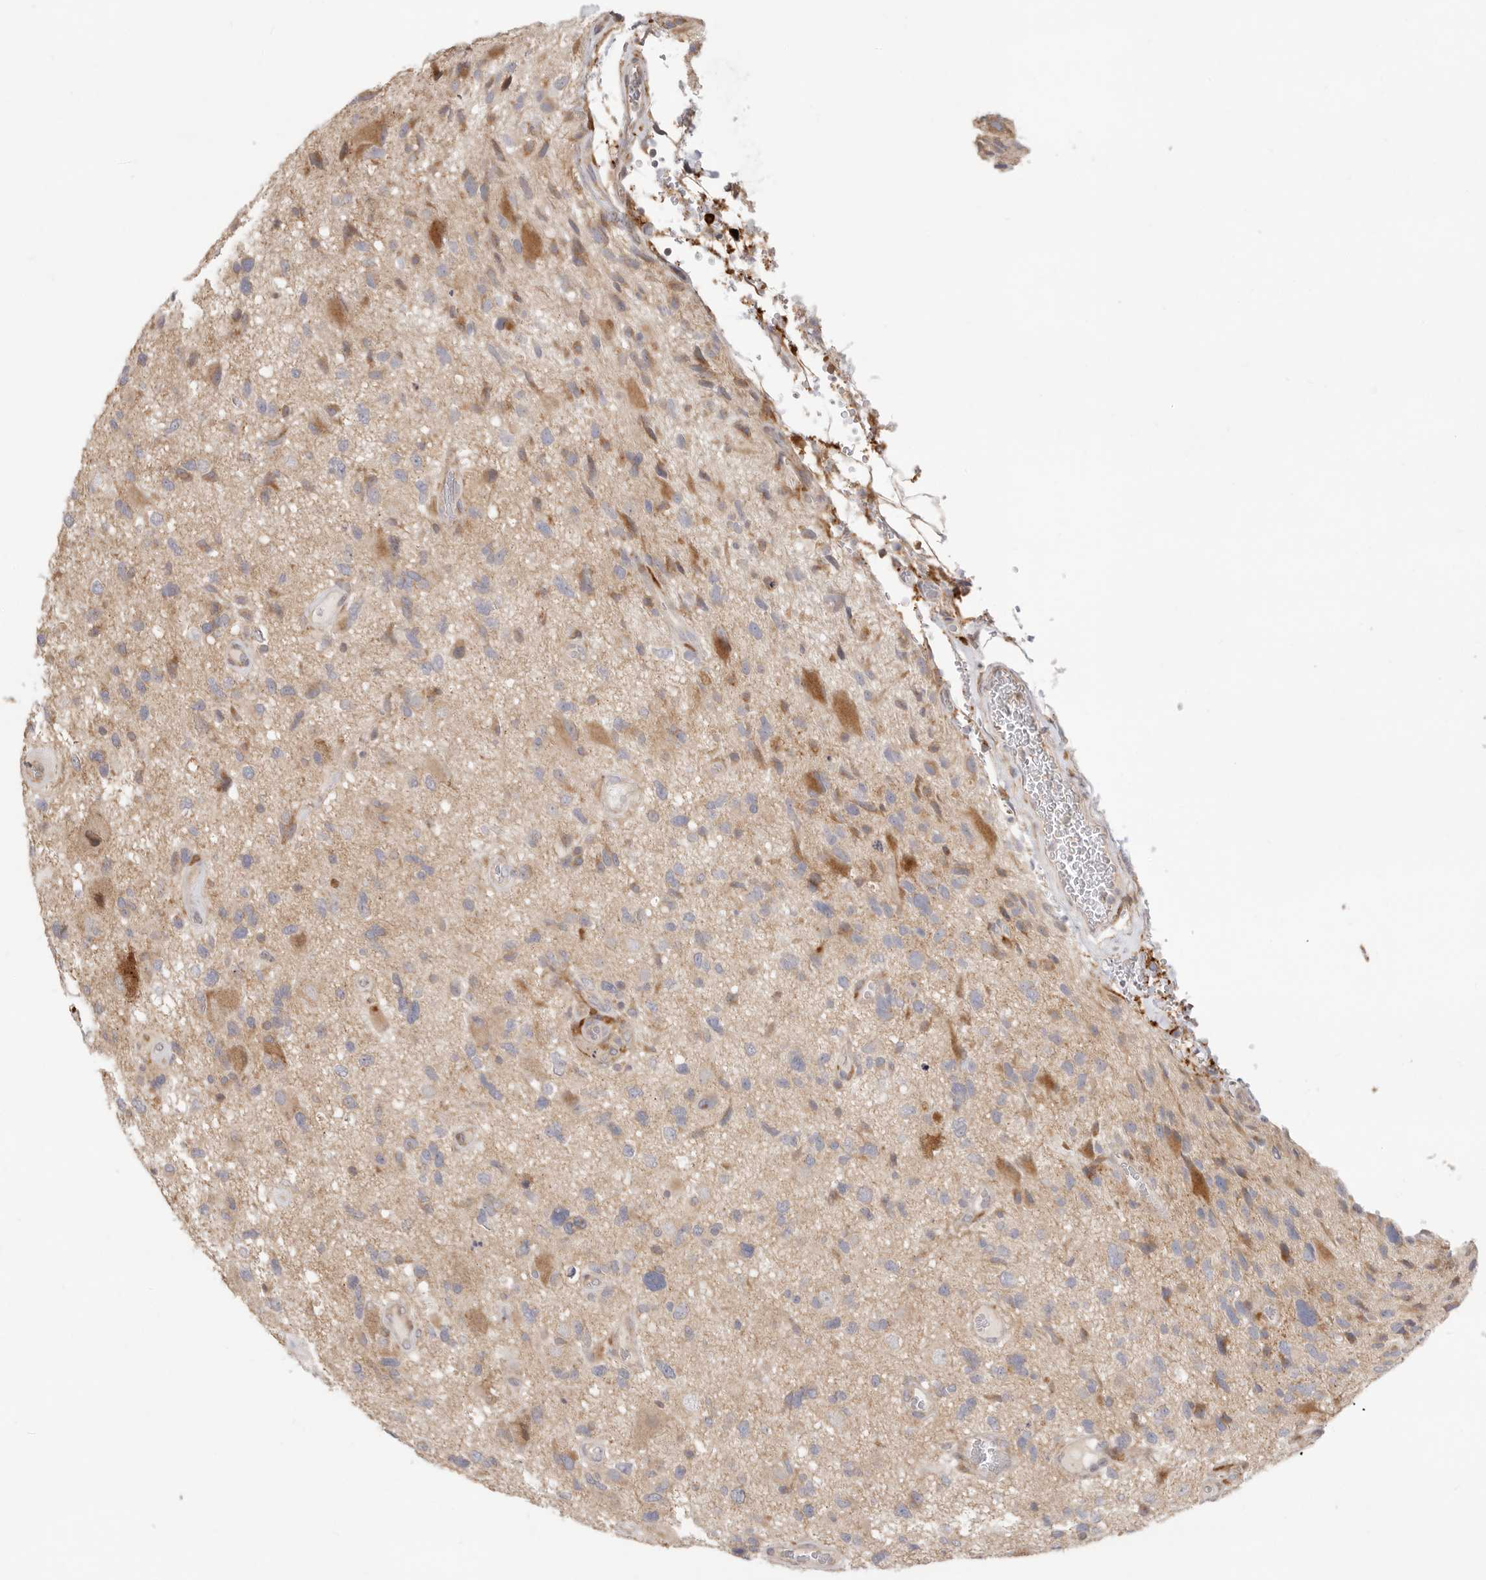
{"staining": {"intensity": "weak", "quantity": ">75%", "location": "cytoplasmic/membranous"}, "tissue": "glioma", "cell_type": "Tumor cells", "image_type": "cancer", "snomed": [{"axis": "morphology", "description": "Glioma, malignant, High grade"}, {"axis": "topography", "description": "Brain"}], "caption": "About >75% of tumor cells in human glioma show weak cytoplasmic/membranous protein expression as visualized by brown immunohistochemical staining.", "gene": "USH1C", "patient": {"sex": "male", "age": 33}}